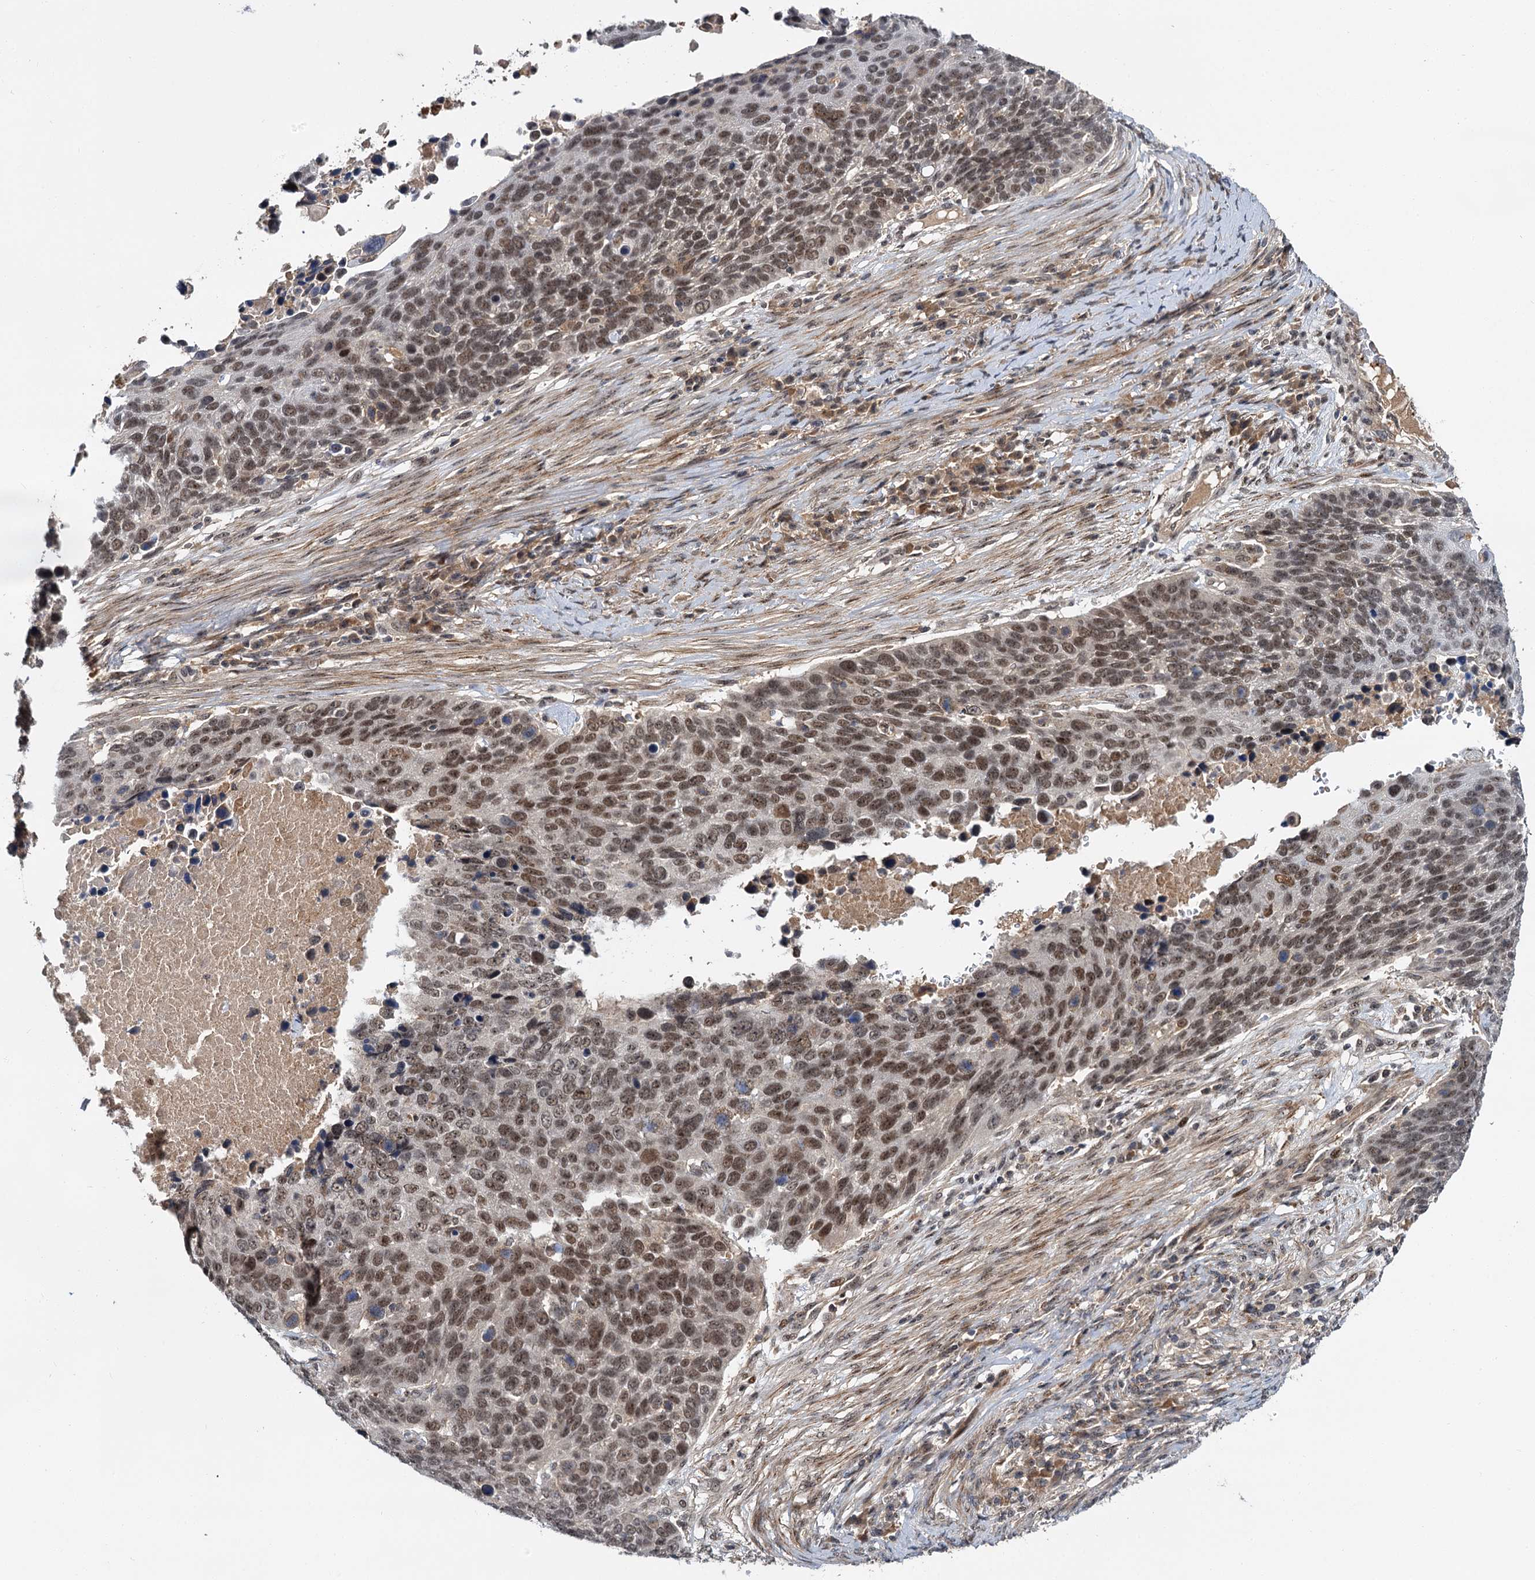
{"staining": {"intensity": "moderate", "quantity": ">75%", "location": "nuclear"}, "tissue": "lung cancer", "cell_type": "Tumor cells", "image_type": "cancer", "snomed": [{"axis": "morphology", "description": "Normal tissue, NOS"}, {"axis": "morphology", "description": "Squamous cell carcinoma, NOS"}, {"axis": "topography", "description": "Lymph node"}, {"axis": "topography", "description": "Lung"}], "caption": "An immunohistochemistry photomicrograph of tumor tissue is shown. Protein staining in brown labels moderate nuclear positivity in squamous cell carcinoma (lung) within tumor cells. The protein of interest is stained brown, and the nuclei are stained in blue (DAB (3,3'-diaminobenzidine) IHC with brightfield microscopy, high magnification).", "gene": "MBD6", "patient": {"sex": "male", "age": 66}}